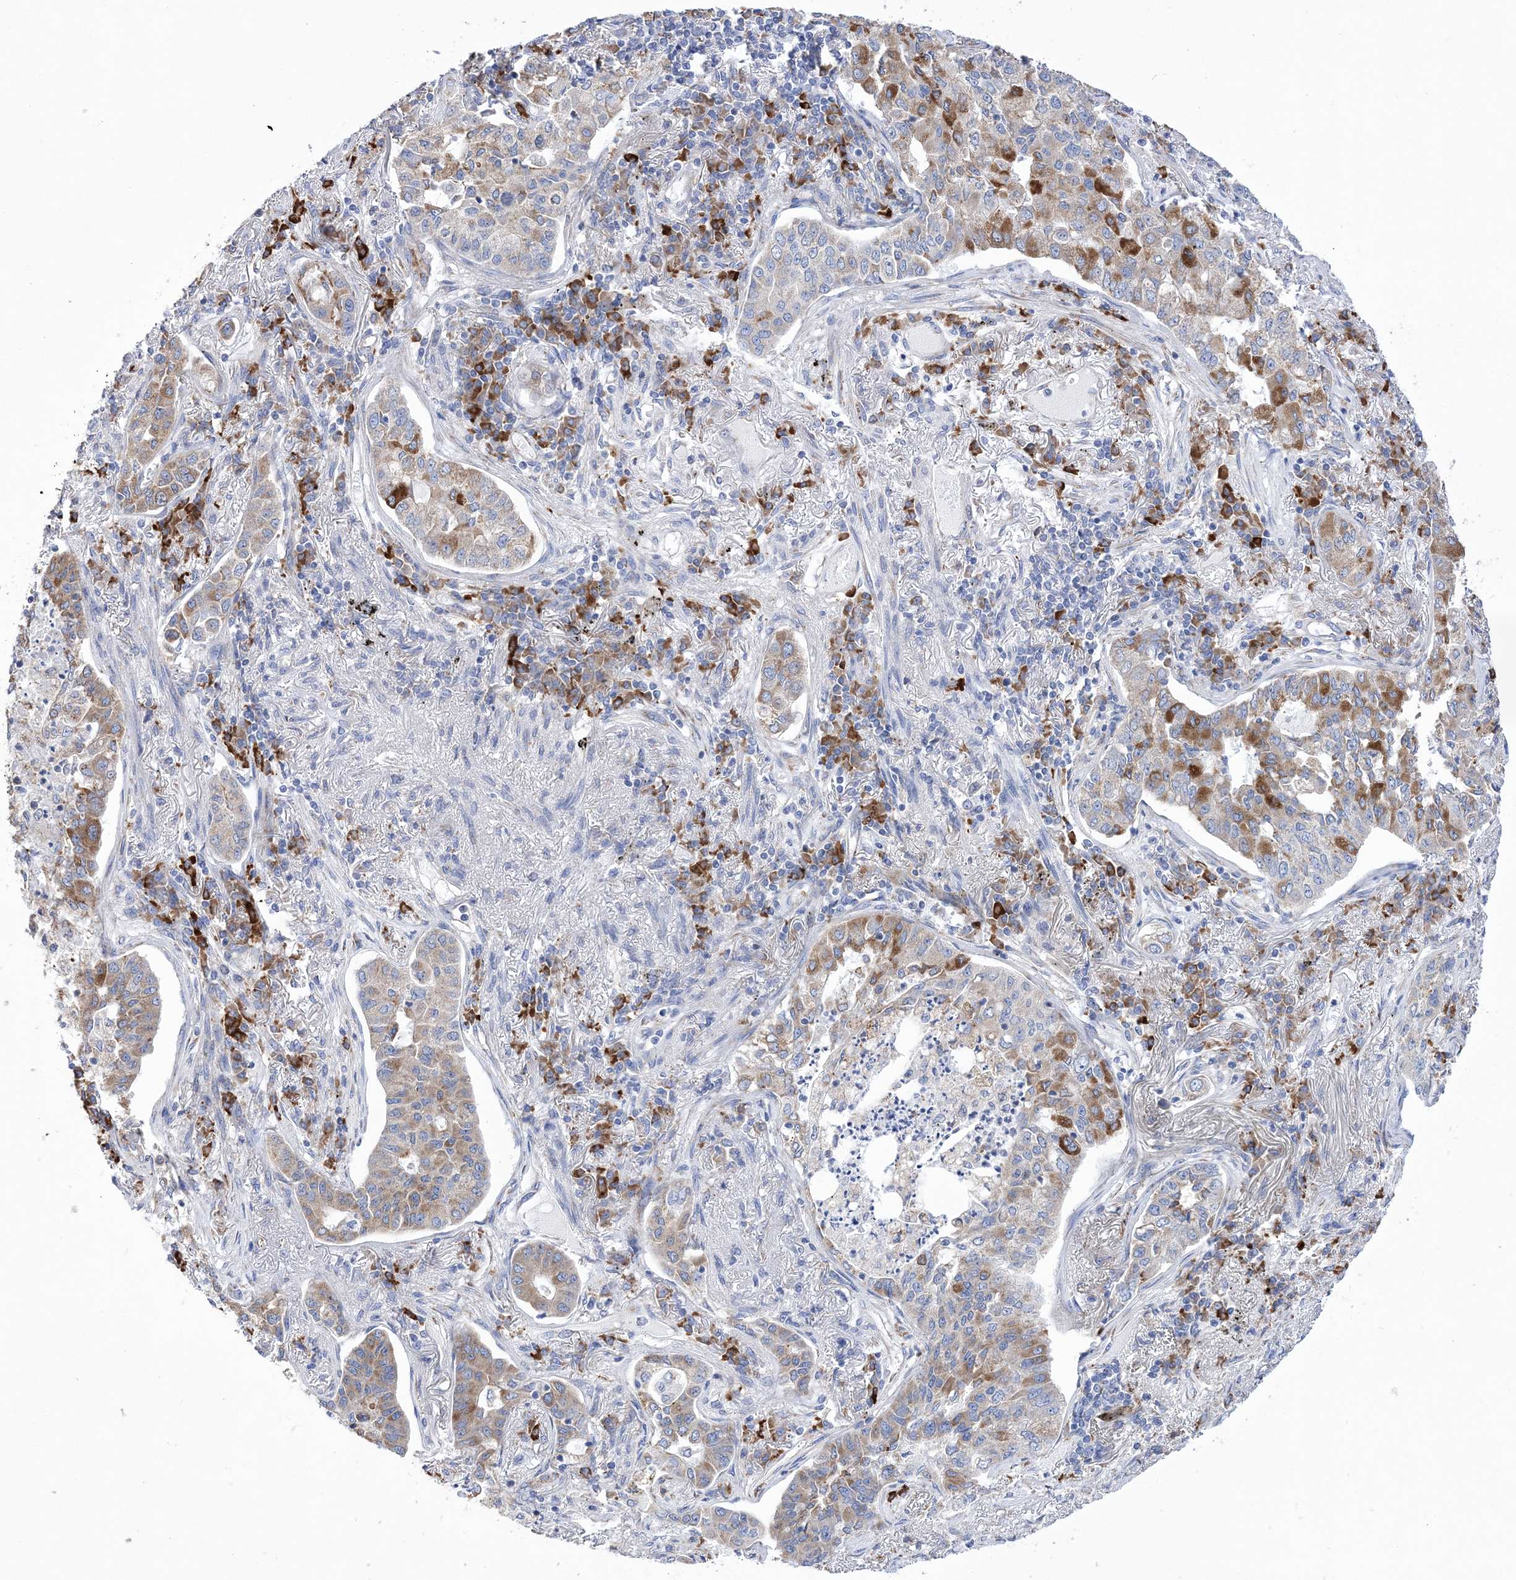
{"staining": {"intensity": "moderate", "quantity": "25%-75%", "location": "cytoplasmic/membranous"}, "tissue": "lung cancer", "cell_type": "Tumor cells", "image_type": "cancer", "snomed": [{"axis": "morphology", "description": "Adenocarcinoma, NOS"}, {"axis": "topography", "description": "Lung"}], "caption": "Immunohistochemical staining of human lung adenocarcinoma reveals medium levels of moderate cytoplasmic/membranous protein staining in about 25%-75% of tumor cells.", "gene": "MED31", "patient": {"sex": "male", "age": 49}}